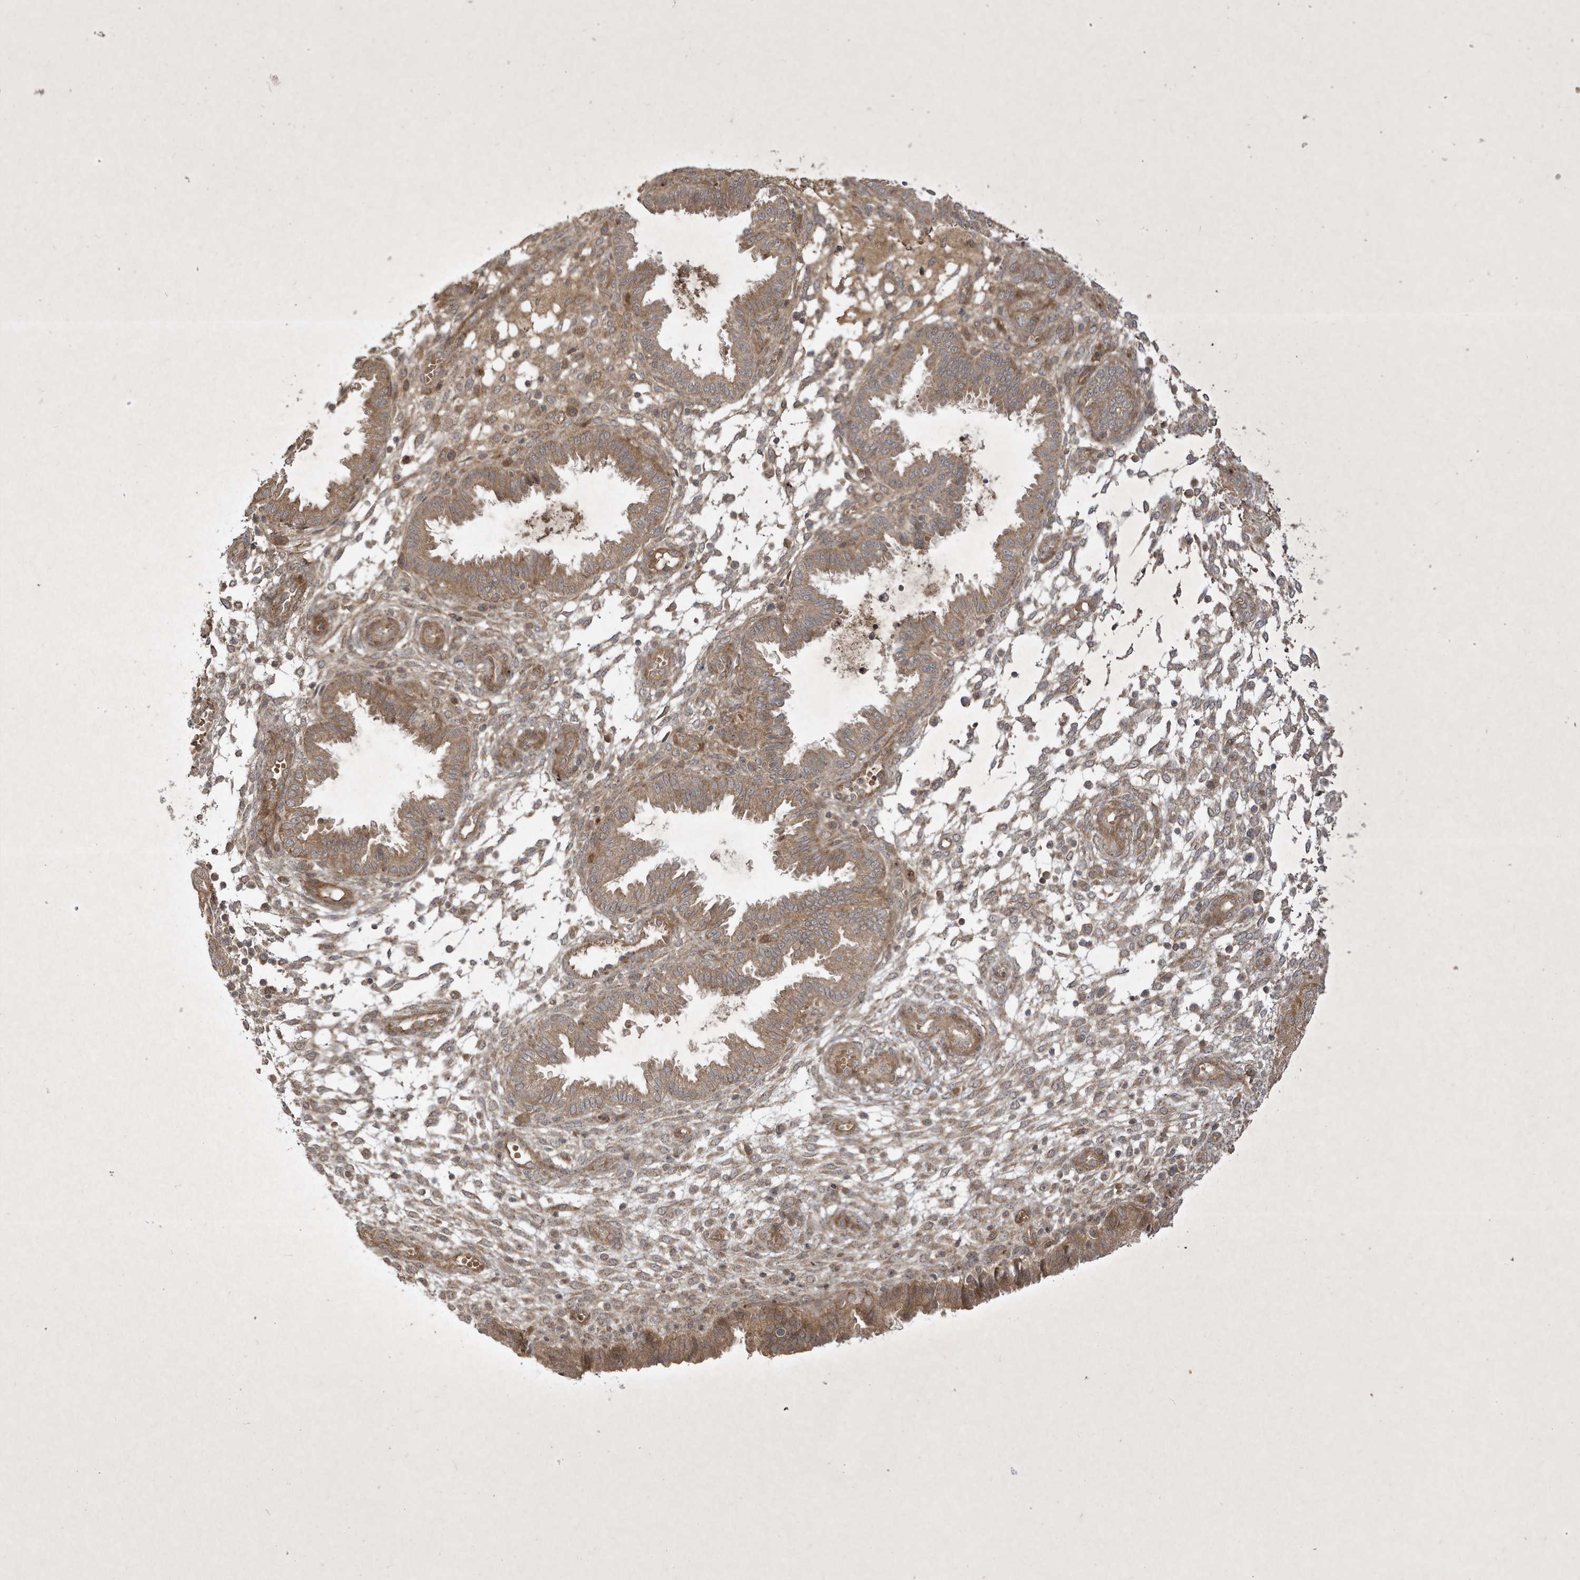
{"staining": {"intensity": "negative", "quantity": "none", "location": "none"}, "tissue": "endometrium", "cell_type": "Cells in endometrial stroma", "image_type": "normal", "snomed": [{"axis": "morphology", "description": "Normal tissue, NOS"}, {"axis": "topography", "description": "Endometrium"}], "caption": "Endometrium stained for a protein using IHC demonstrates no staining cells in endometrial stroma.", "gene": "FAM83C", "patient": {"sex": "female", "age": 33}}